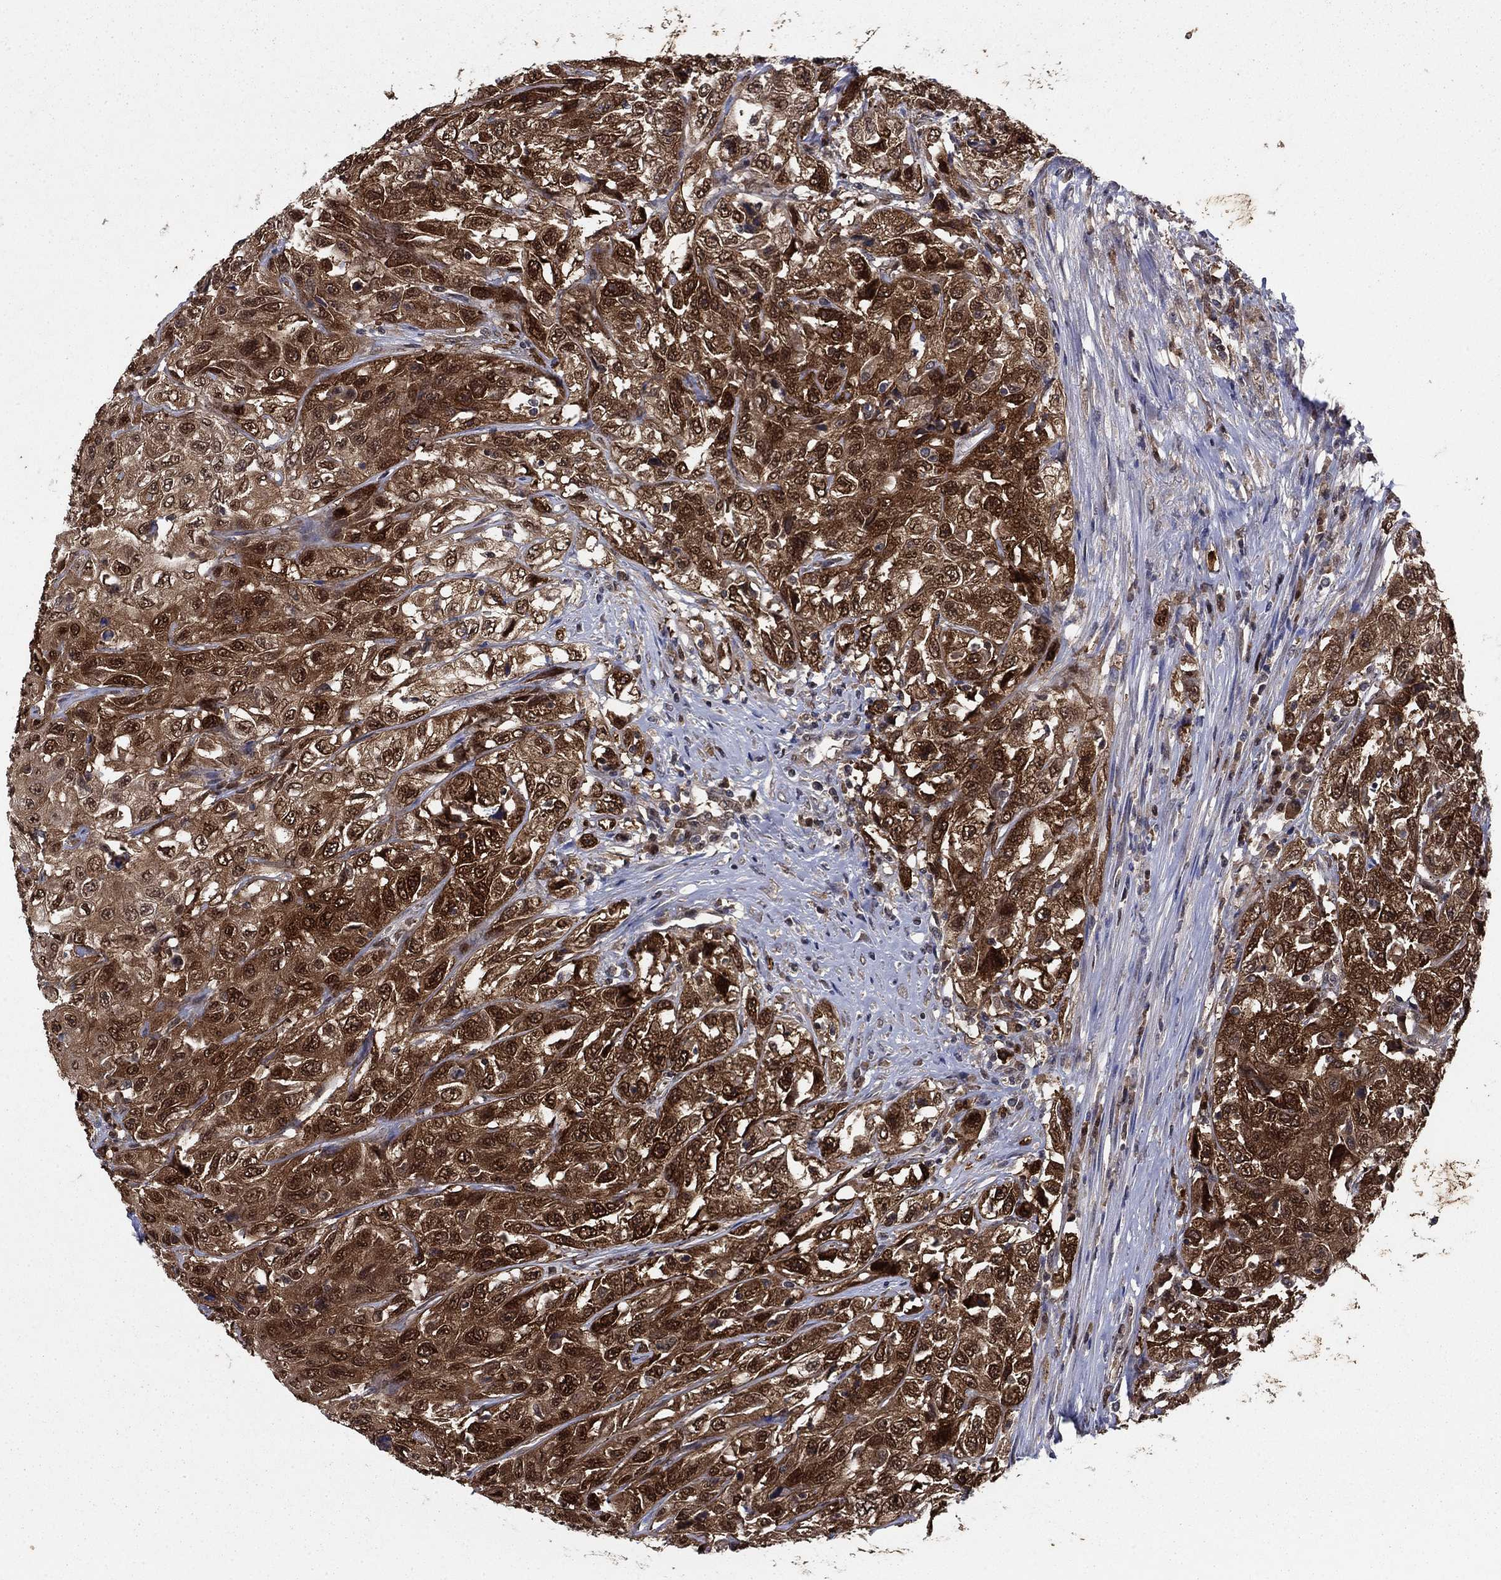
{"staining": {"intensity": "strong", "quantity": ">75%", "location": "cytoplasmic/membranous,nuclear"}, "tissue": "urothelial cancer", "cell_type": "Tumor cells", "image_type": "cancer", "snomed": [{"axis": "morphology", "description": "Urothelial carcinoma, High grade"}, {"axis": "topography", "description": "Urinary bladder"}], "caption": "Urothelial cancer was stained to show a protein in brown. There is high levels of strong cytoplasmic/membranous and nuclear positivity in about >75% of tumor cells.", "gene": "FKBP4", "patient": {"sex": "female", "age": 56}}